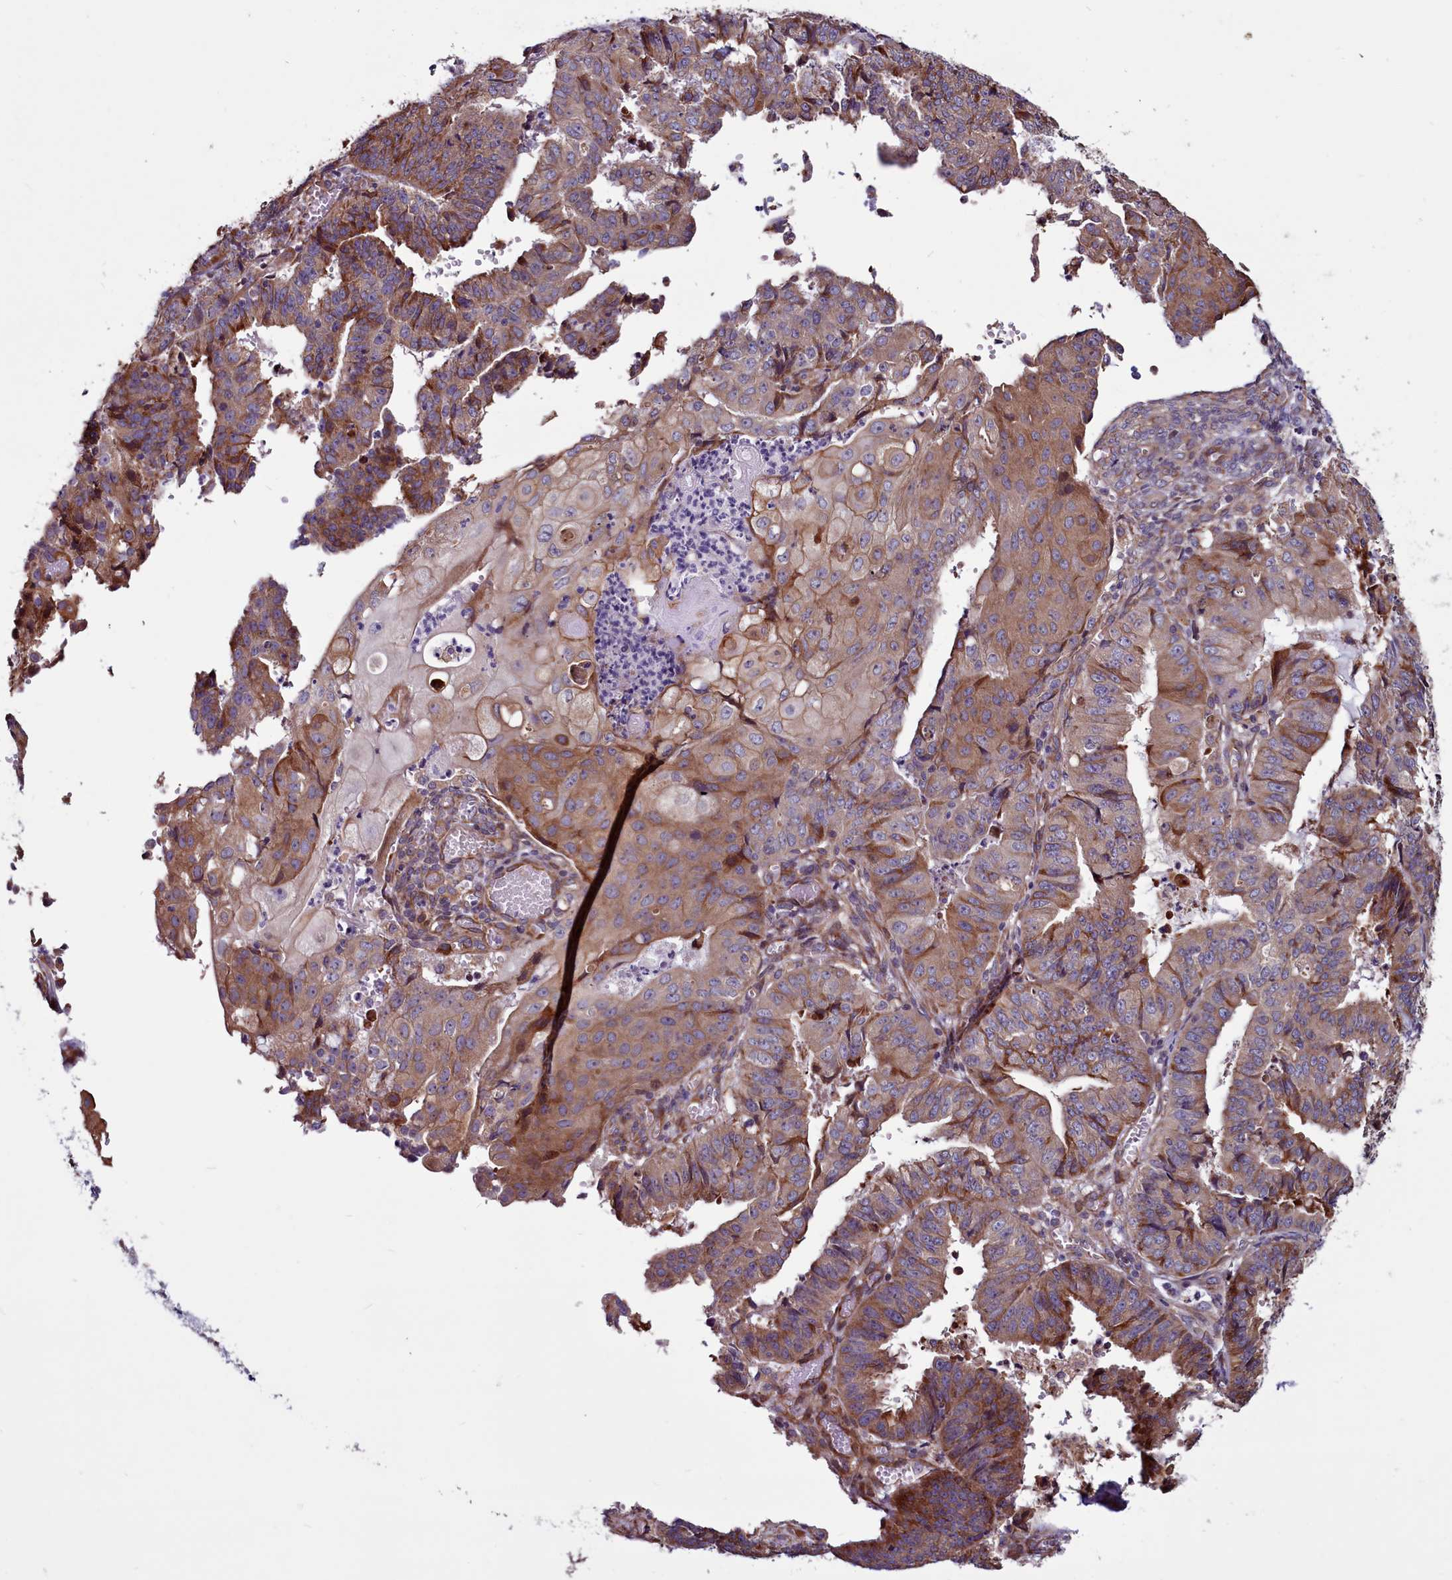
{"staining": {"intensity": "moderate", "quantity": ">75%", "location": "cytoplasmic/membranous"}, "tissue": "endometrial cancer", "cell_type": "Tumor cells", "image_type": "cancer", "snomed": [{"axis": "morphology", "description": "Adenocarcinoma, NOS"}, {"axis": "topography", "description": "Endometrium"}], "caption": "Tumor cells display moderate cytoplasmic/membranous positivity in about >75% of cells in endometrial cancer (adenocarcinoma).", "gene": "MCRIP1", "patient": {"sex": "female", "age": 56}}